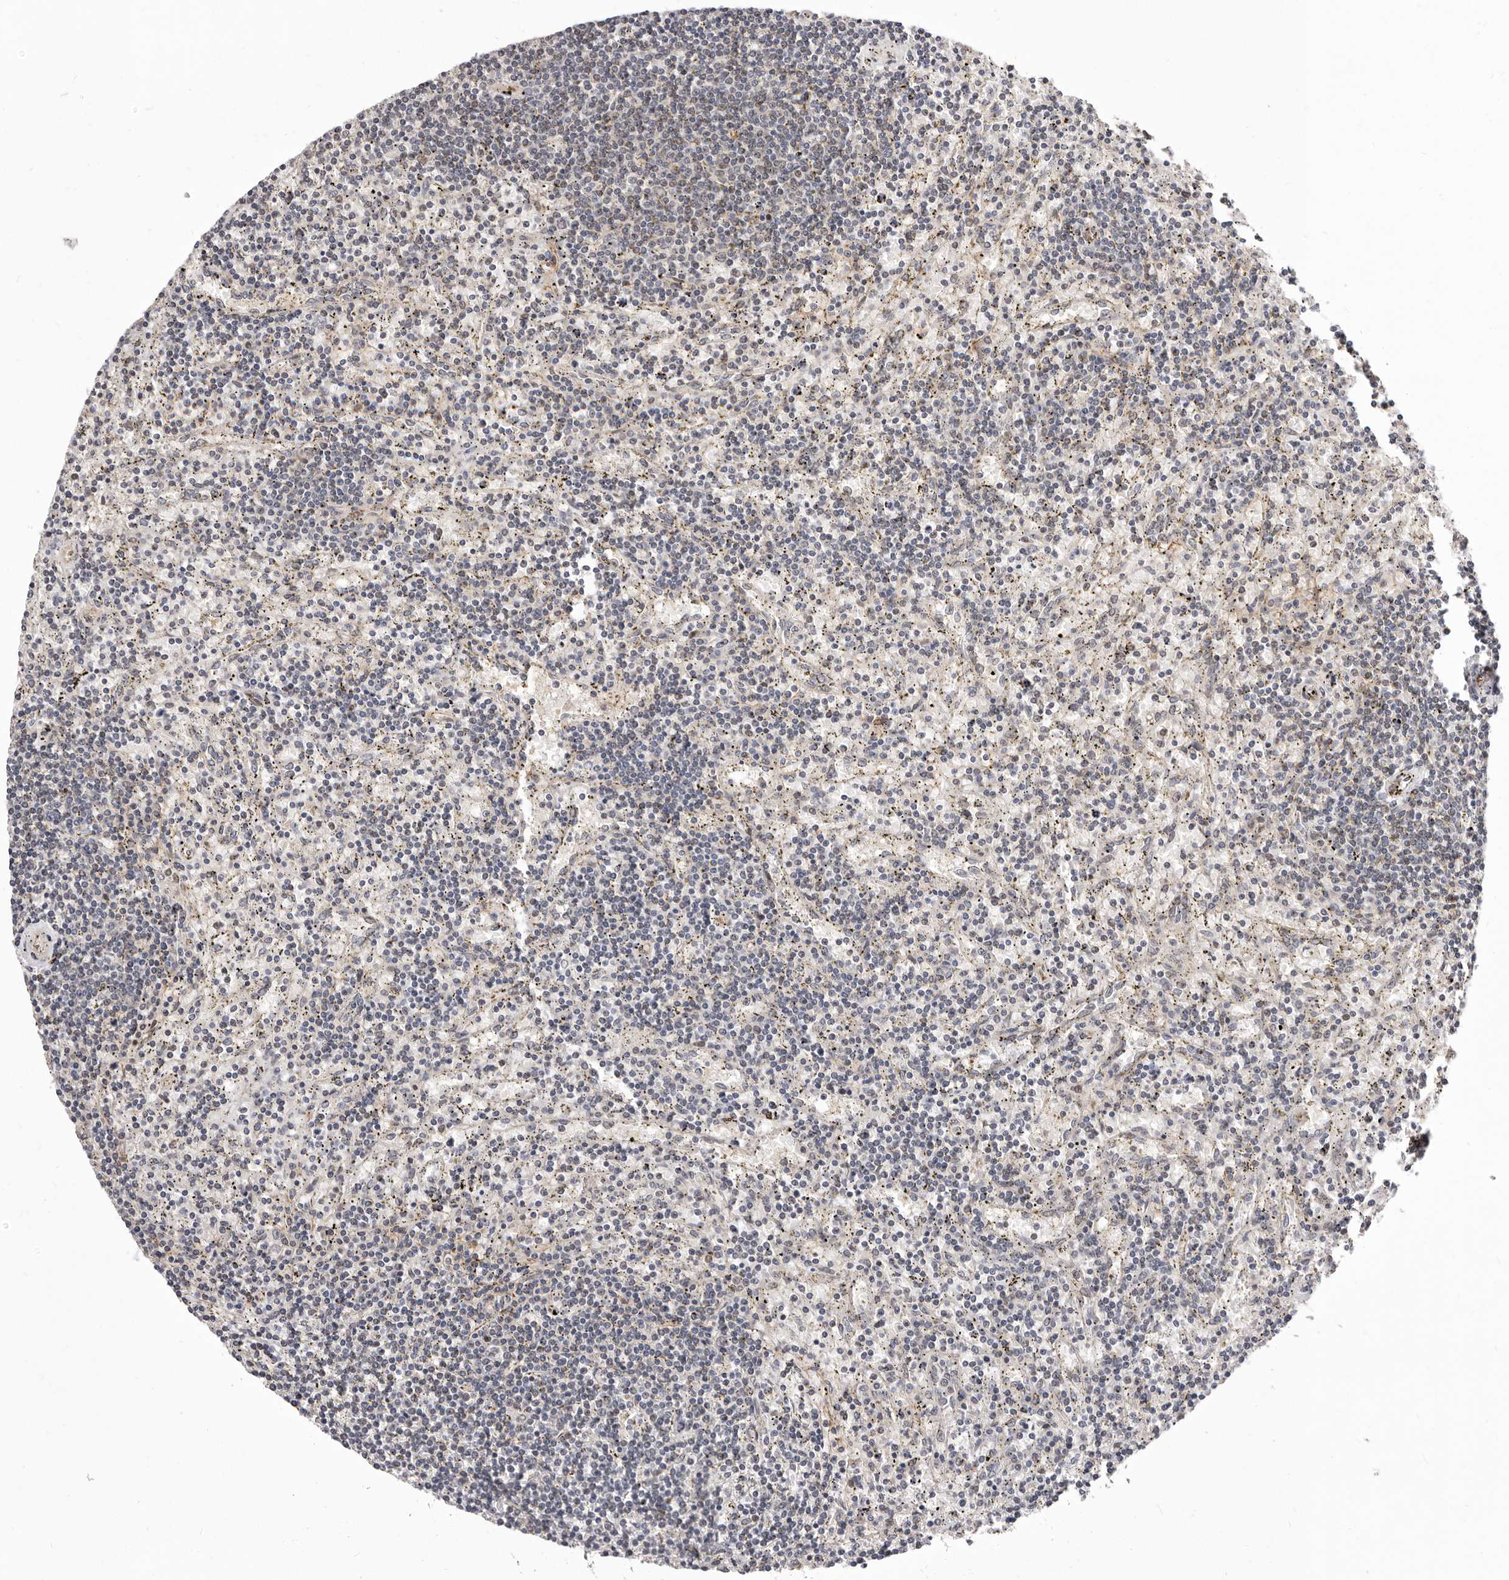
{"staining": {"intensity": "negative", "quantity": "none", "location": "none"}, "tissue": "lymphoma", "cell_type": "Tumor cells", "image_type": "cancer", "snomed": [{"axis": "morphology", "description": "Malignant lymphoma, non-Hodgkin's type, Low grade"}, {"axis": "topography", "description": "Spleen"}], "caption": "An IHC micrograph of lymphoma is shown. There is no staining in tumor cells of lymphoma. (DAB (3,3'-diaminobenzidine) immunohistochemistry with hematoxylin counter stain).", "gene": "GLRX3", "patient": {"sex": "male", "age": 76}}